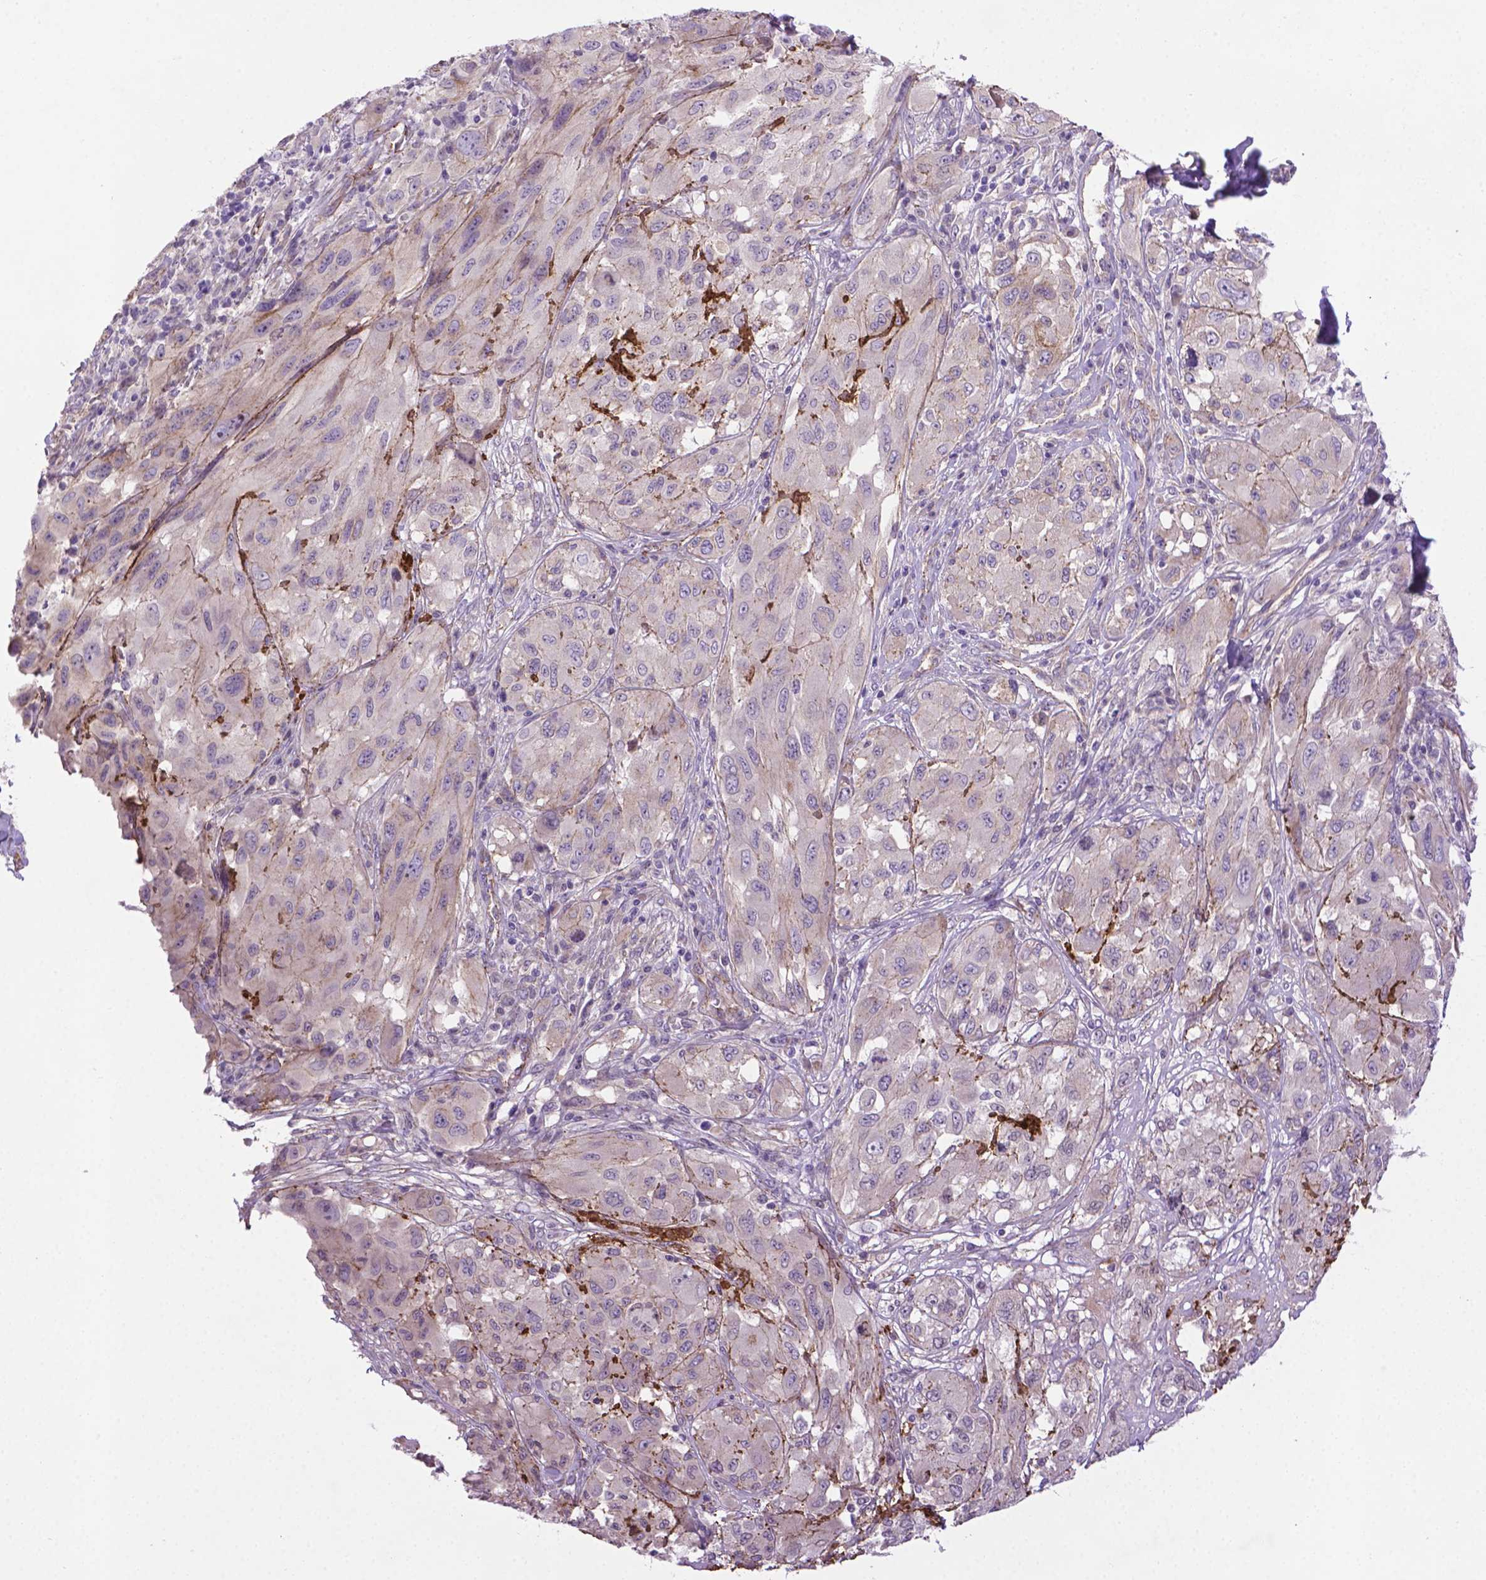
{"staining": {"intensity": "negative", "quantity": "none", "location": "none"}, "tissue": "melanoma", "cell_type": "Tumor cells", "image_type": "cancer", "snomed": [{"axis": "morphology", "description": "Malignant melanoma, NOS"}, {"axis": "topography", "description": "Skin"}], "caption": "Malignant melanoma was stained to show a protein in brown. There is no significant expression in tumor cells. Brightfield microscopy of IHC stained with DAB (3,3'-diaminobenzidine) (brown) and hematoxylin (blue), captured at high magnification.", "gene": "CCER2", "patient": {"sex": "female", "age": 91}}